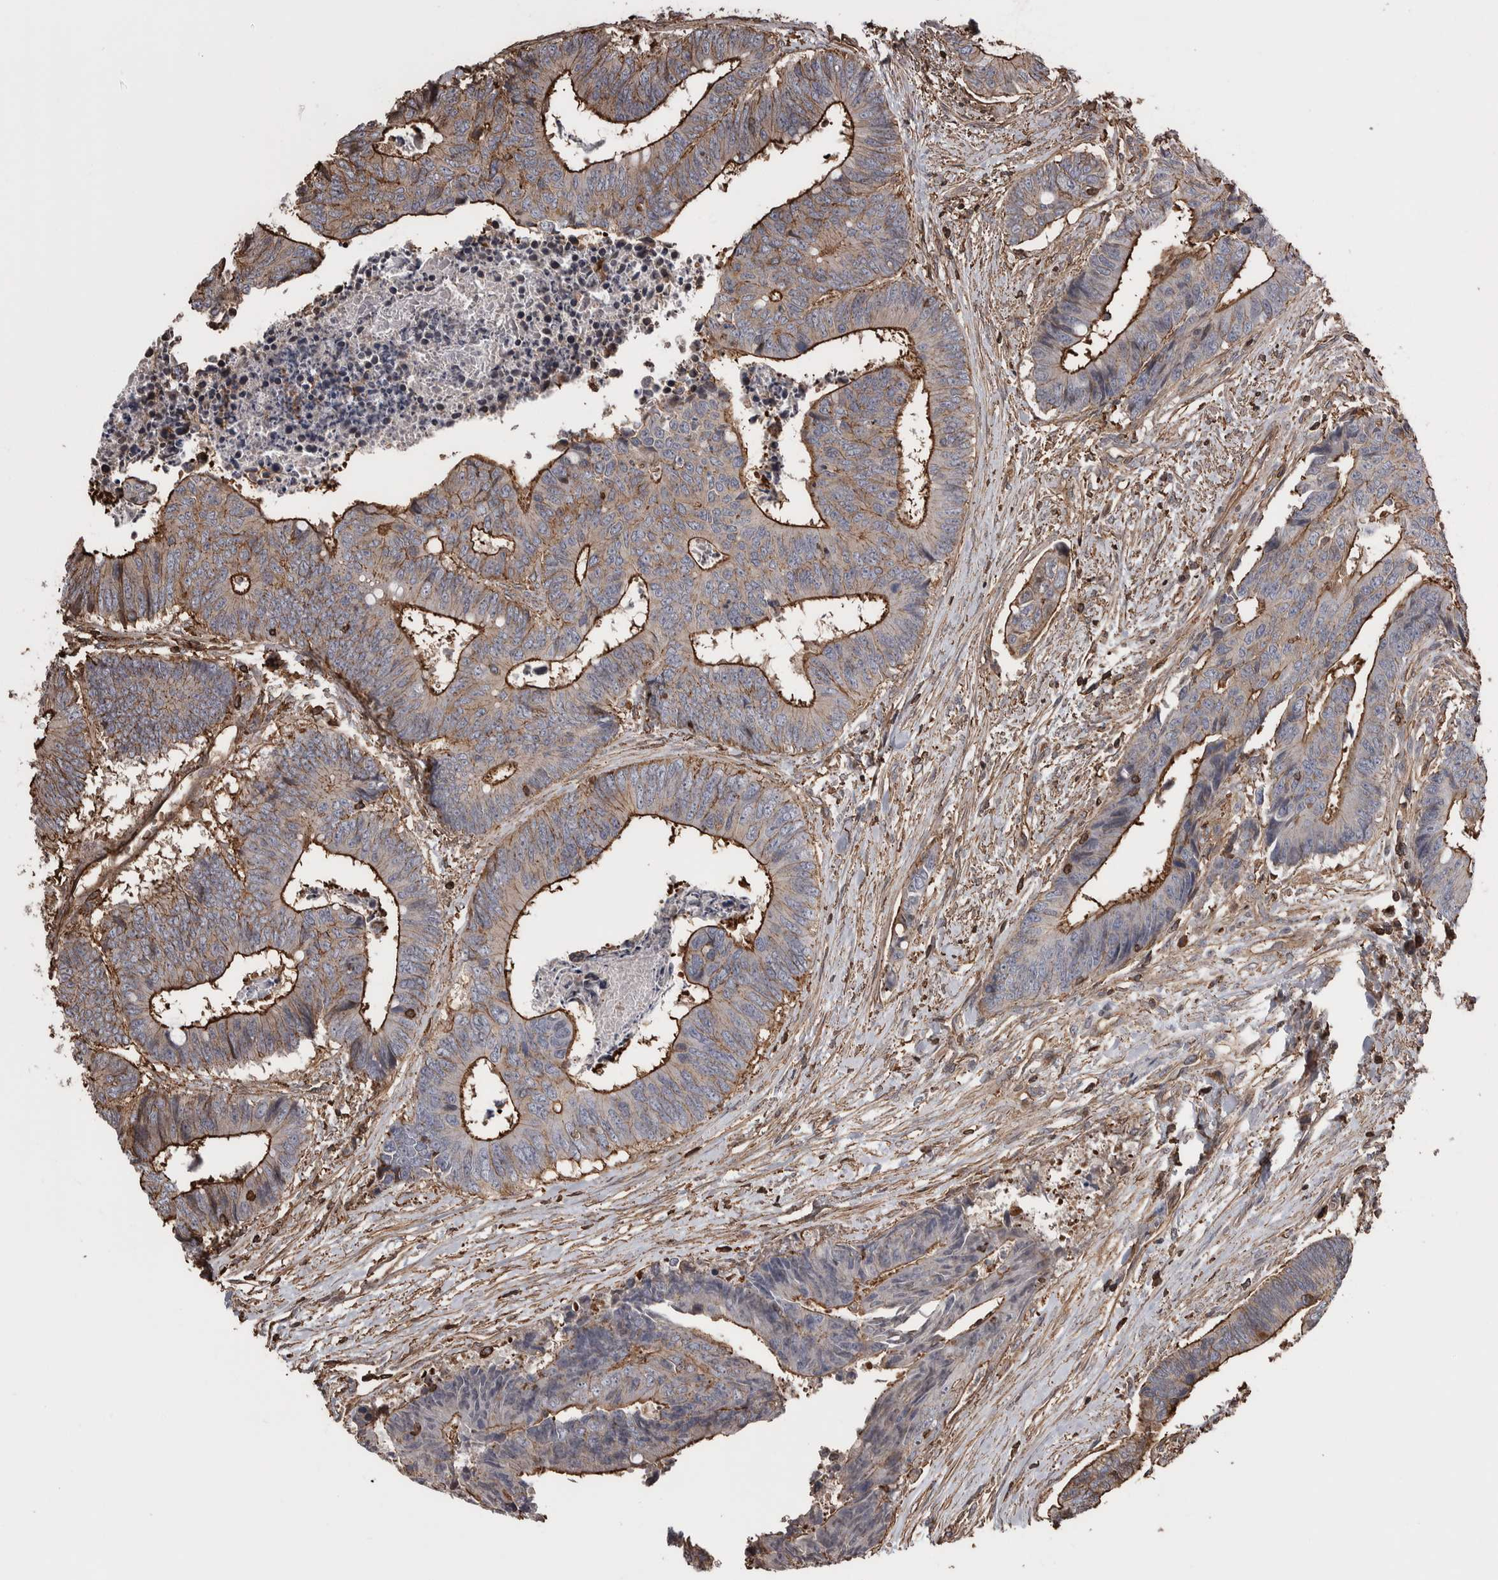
{"staining": {"intensity": "strong", "quantity": ">75%", "location": "cytoplasmic/membranous"}, "tissue": "colorectal cancer", "cell_type": "Tumor cells", "image_type": "cancer", "snomed": [{"axis": "morphology", "description": "Adenocarcinoma, NOS"}, {"axis": "topography", "description": "Rectum"}], "caption": "Colorectal adenocarcinoma stained with IHC demonstrates strong cytoplasmic/membranous staining in about >75% of tumor cells. Nuclei are stained in blue.", "gene": "ENPP2", "patient": {"sex": "male", "age": 84}}